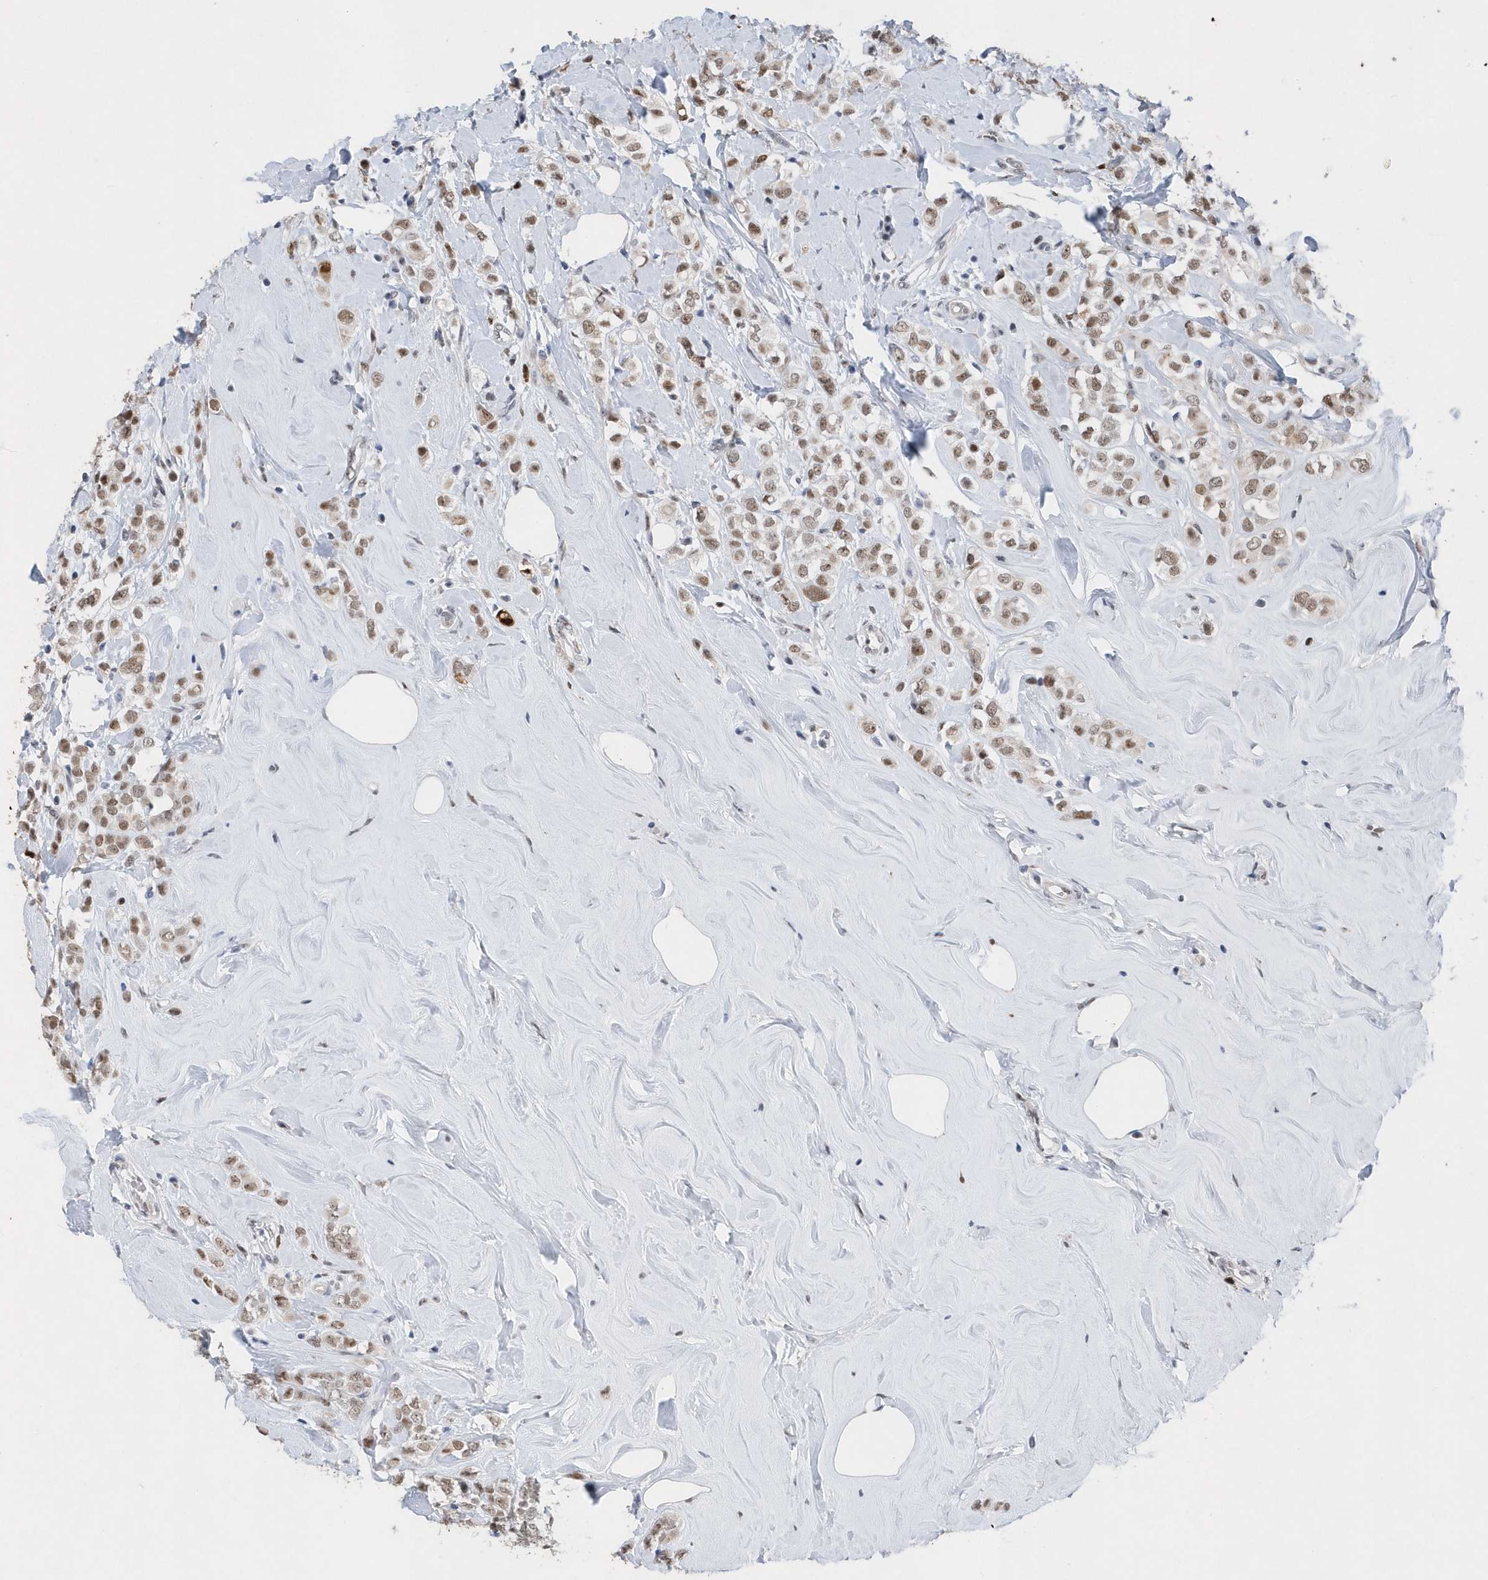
{"staining": {"intensity": "weak", "quantity": ">75%", "location": "nuclear"}, "tissue": "breast cancer", "cell_type": "Tumor cells", "image_type": "cancer", "snomed": [{"axis": "morphology", "description": "Lobular carcinoma"}, {"axis": "topography", "description": "Breast"}], "caption": "Lobular carcinoma (breast) was stained to show a protein in brown. There is low levels of weak nuclear positivity in approximately >75% of tumor cells.", "gene": "RPP30", "patient": {"sex": "female", "age": 47}}